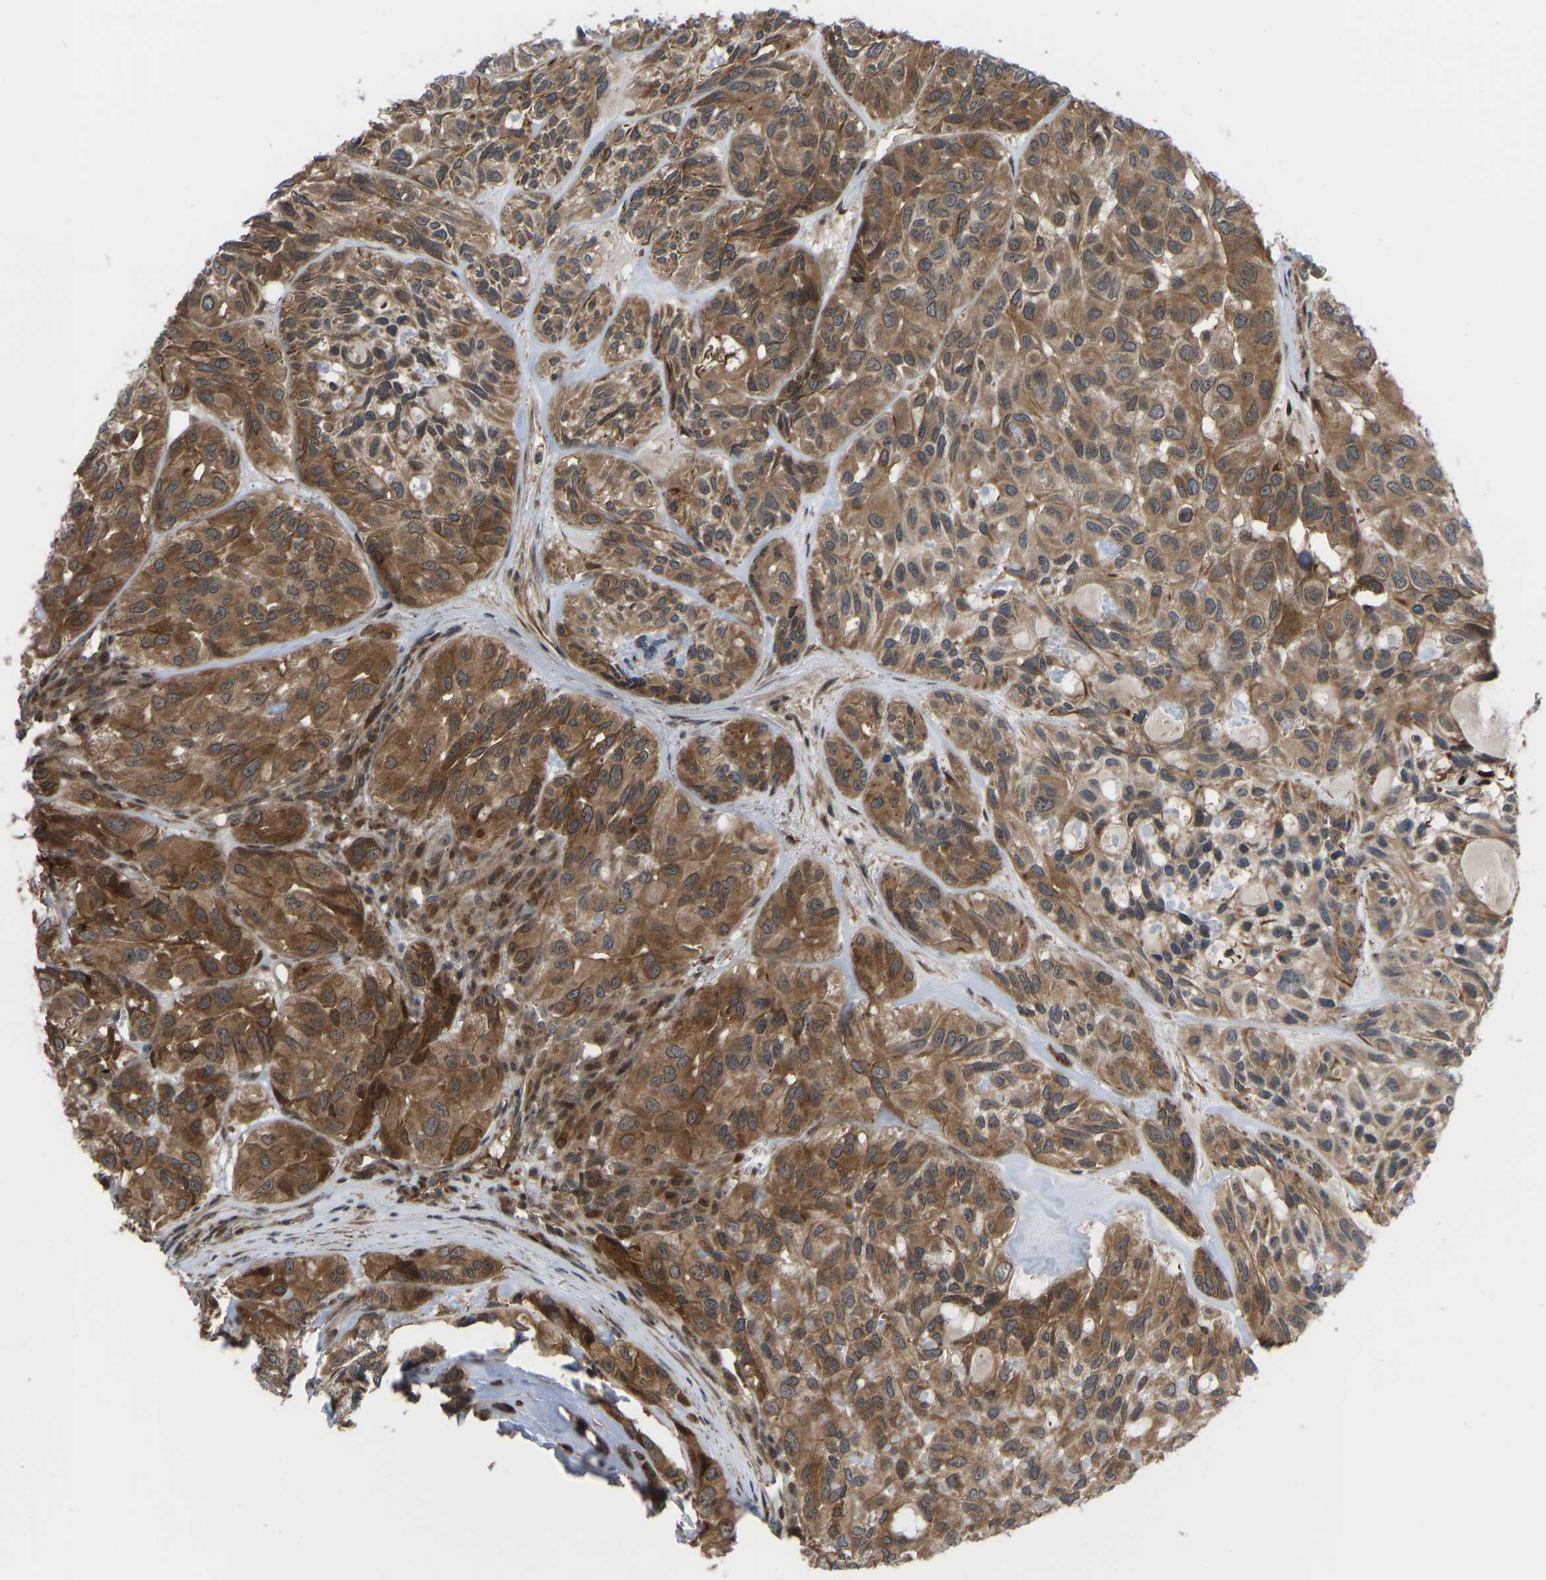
{"staining": {"intensity": "moderate", "quantity": ">75%", "location": "cytoplasmic/membranous"}, "tissue": "head and neck cancer", "cell_type": "Tumor cells", "image_type": "cancer", "snomed": [{"axis": "morphology", "description": "Adenocarcinoma, NOS"}, {"axis": "topography", "description": "Salivary gland, NOS"}, {"axis": "topography", "description": "Head-Neck"}], "caption": "About >75% of tumor cells in head and neck cancer (adenocarcinoma) show moderate cytoplasmic/membranous protein expression as visualized by brown immunohistochemical staining.", "gene": "CYP7B1", "patient": {"sex": "female", "age": 76}}